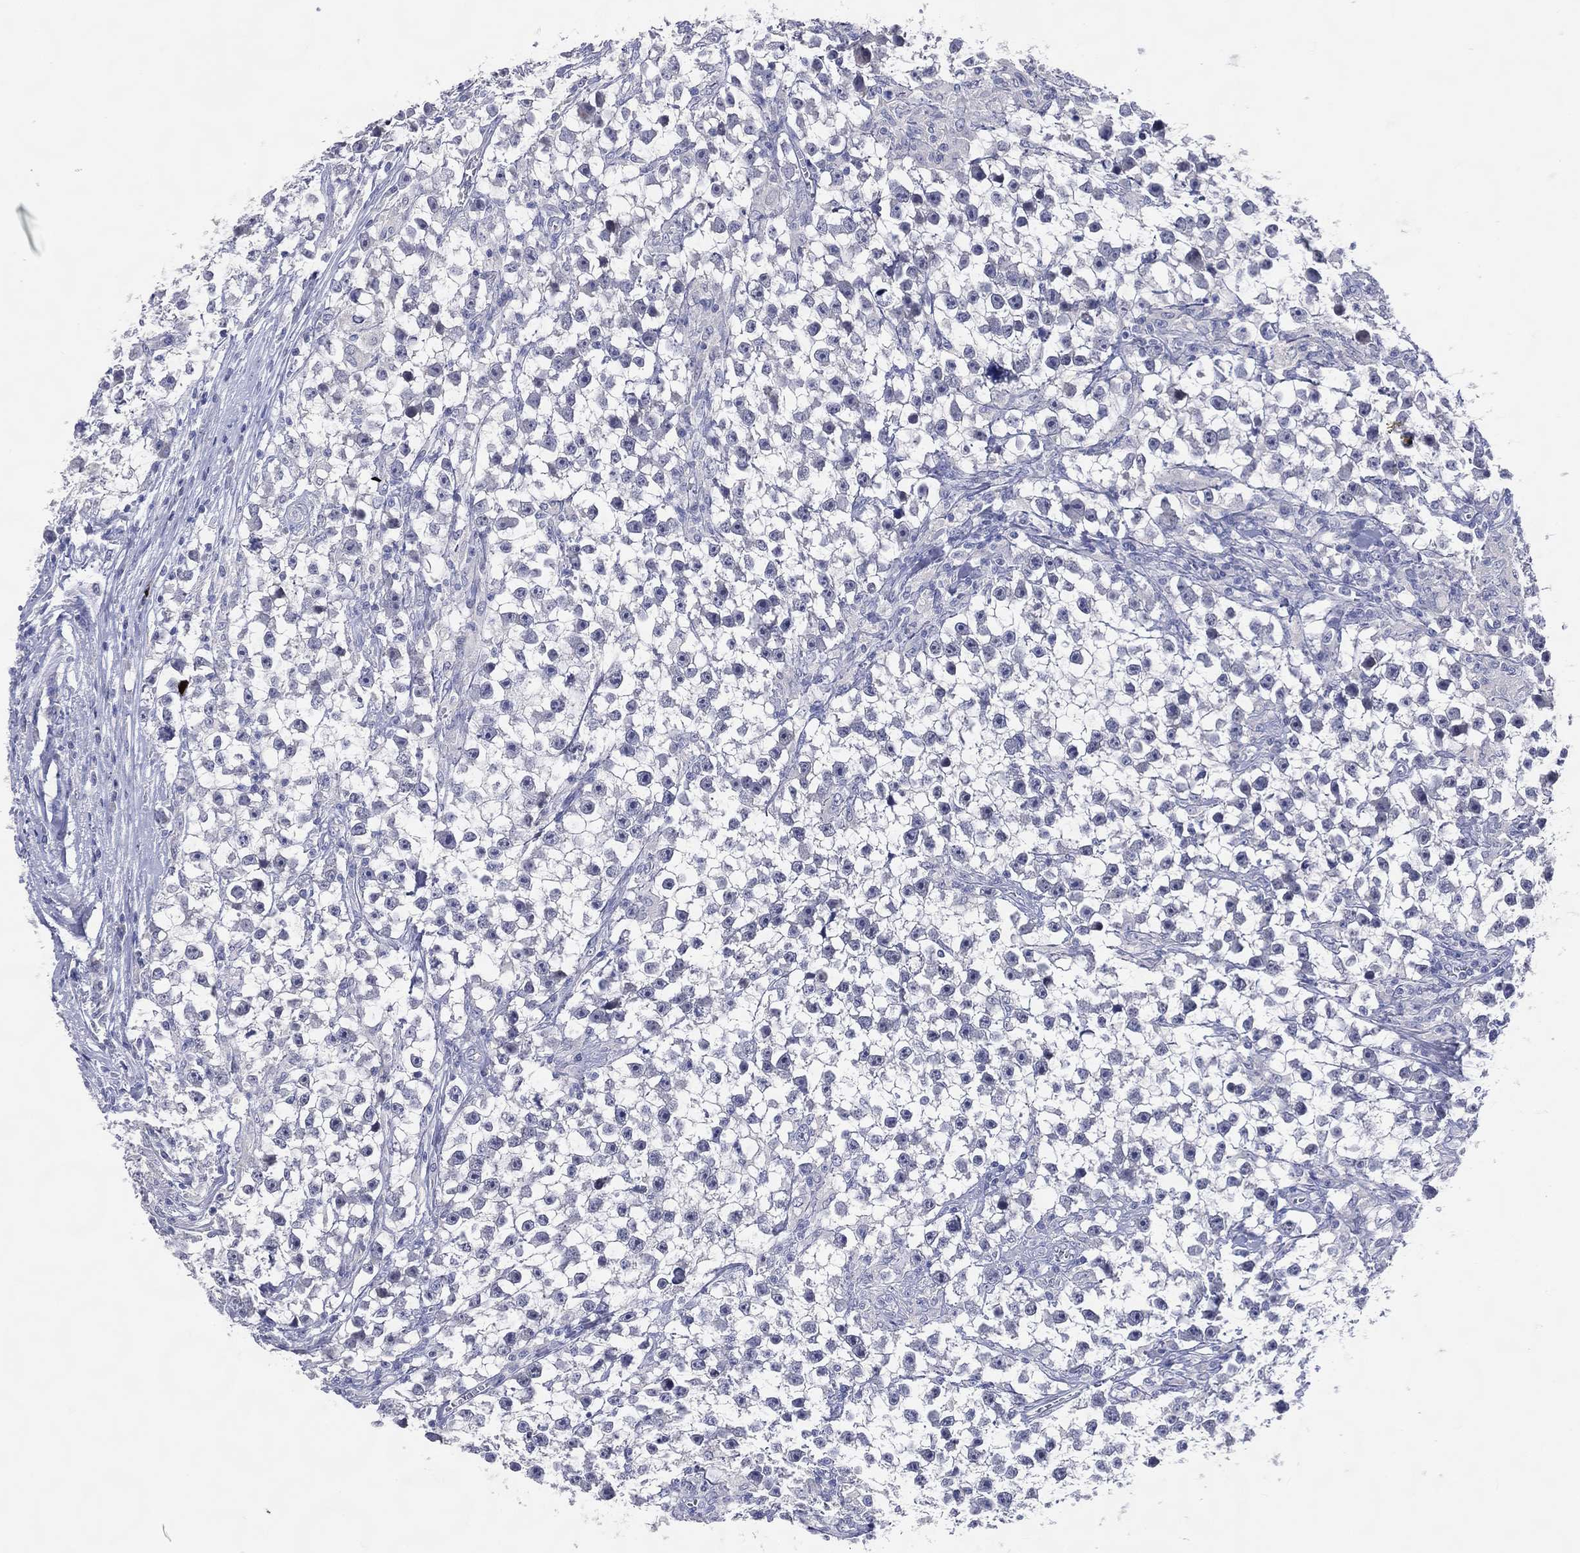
{"staining": {"intensity": "negative", "quantity": "none", "location": "none"}, "tissue": "testis cancer", "cell_type": "Tumor cells", "image_type": "cancer", "snomed": [{"axis": "morphology", "description": "Seminoma, NOS"}, {"axis": "topography", "description": "Testis"}], "caption": "A histopathology image of seminoma (testis) stained for a protein exhibits no brown staining in tumor cells.", "gene": "DNAH6", "patient": {"sex": "male", "age": 59}}